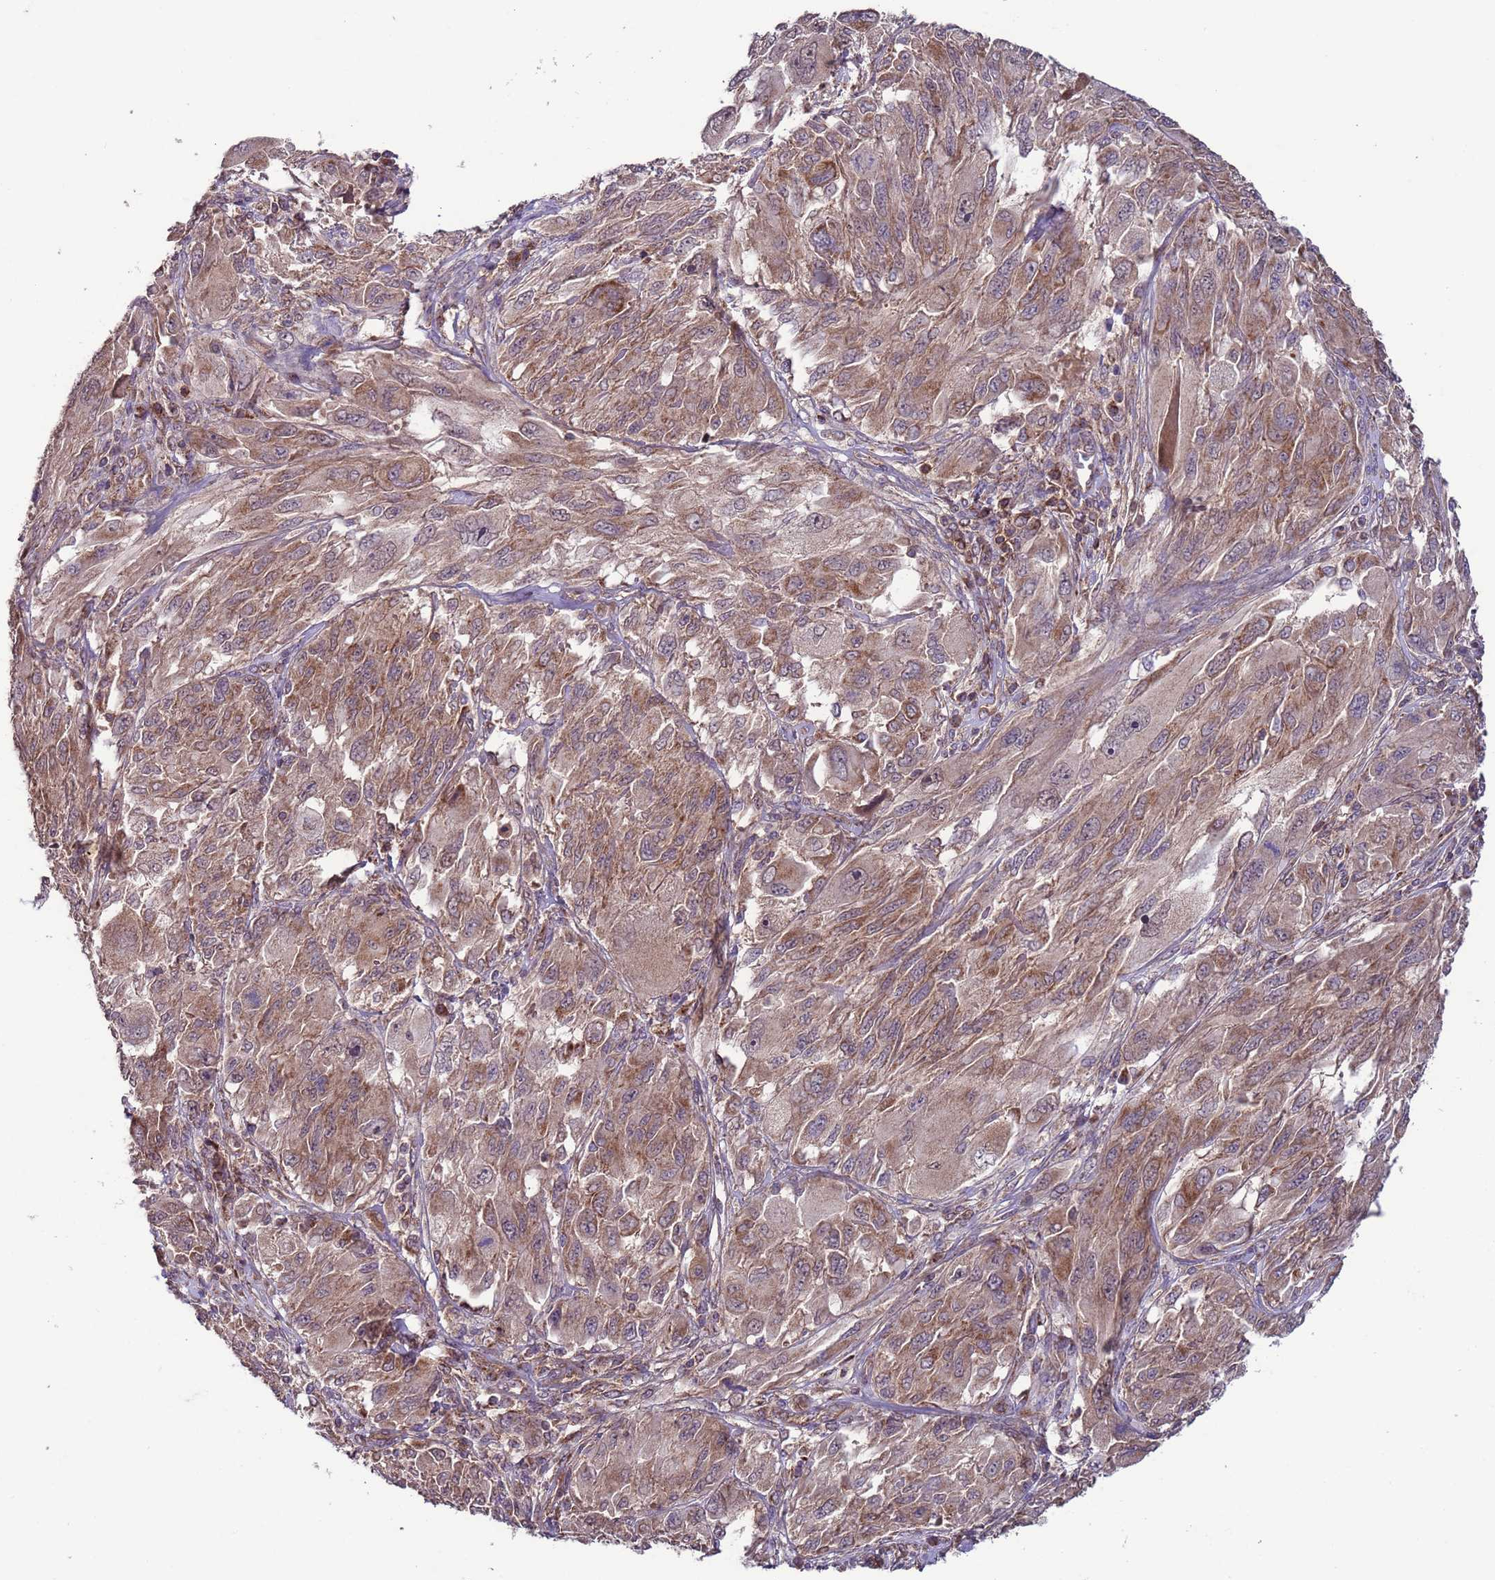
{"staining": {"intensity": "moderate", "quantity": ">75%", "location": "cytoplasmic/membranous"}, "tissue": "melanoma", "cell_type": "Tumor cells", "image_type": "cancer", "snomed": [{"axis": "morphology", "description": "Malignant melanoma, NOS"}, {"axis": "topography", "description": "Skin"}], "caption": "A brown stain labels moderate cytoplasmic/membranous staining of a protein in human malignant melanoma tumor cells.", "gene": "ACAD8", "patient": {"sex": "female", "age": 91}}